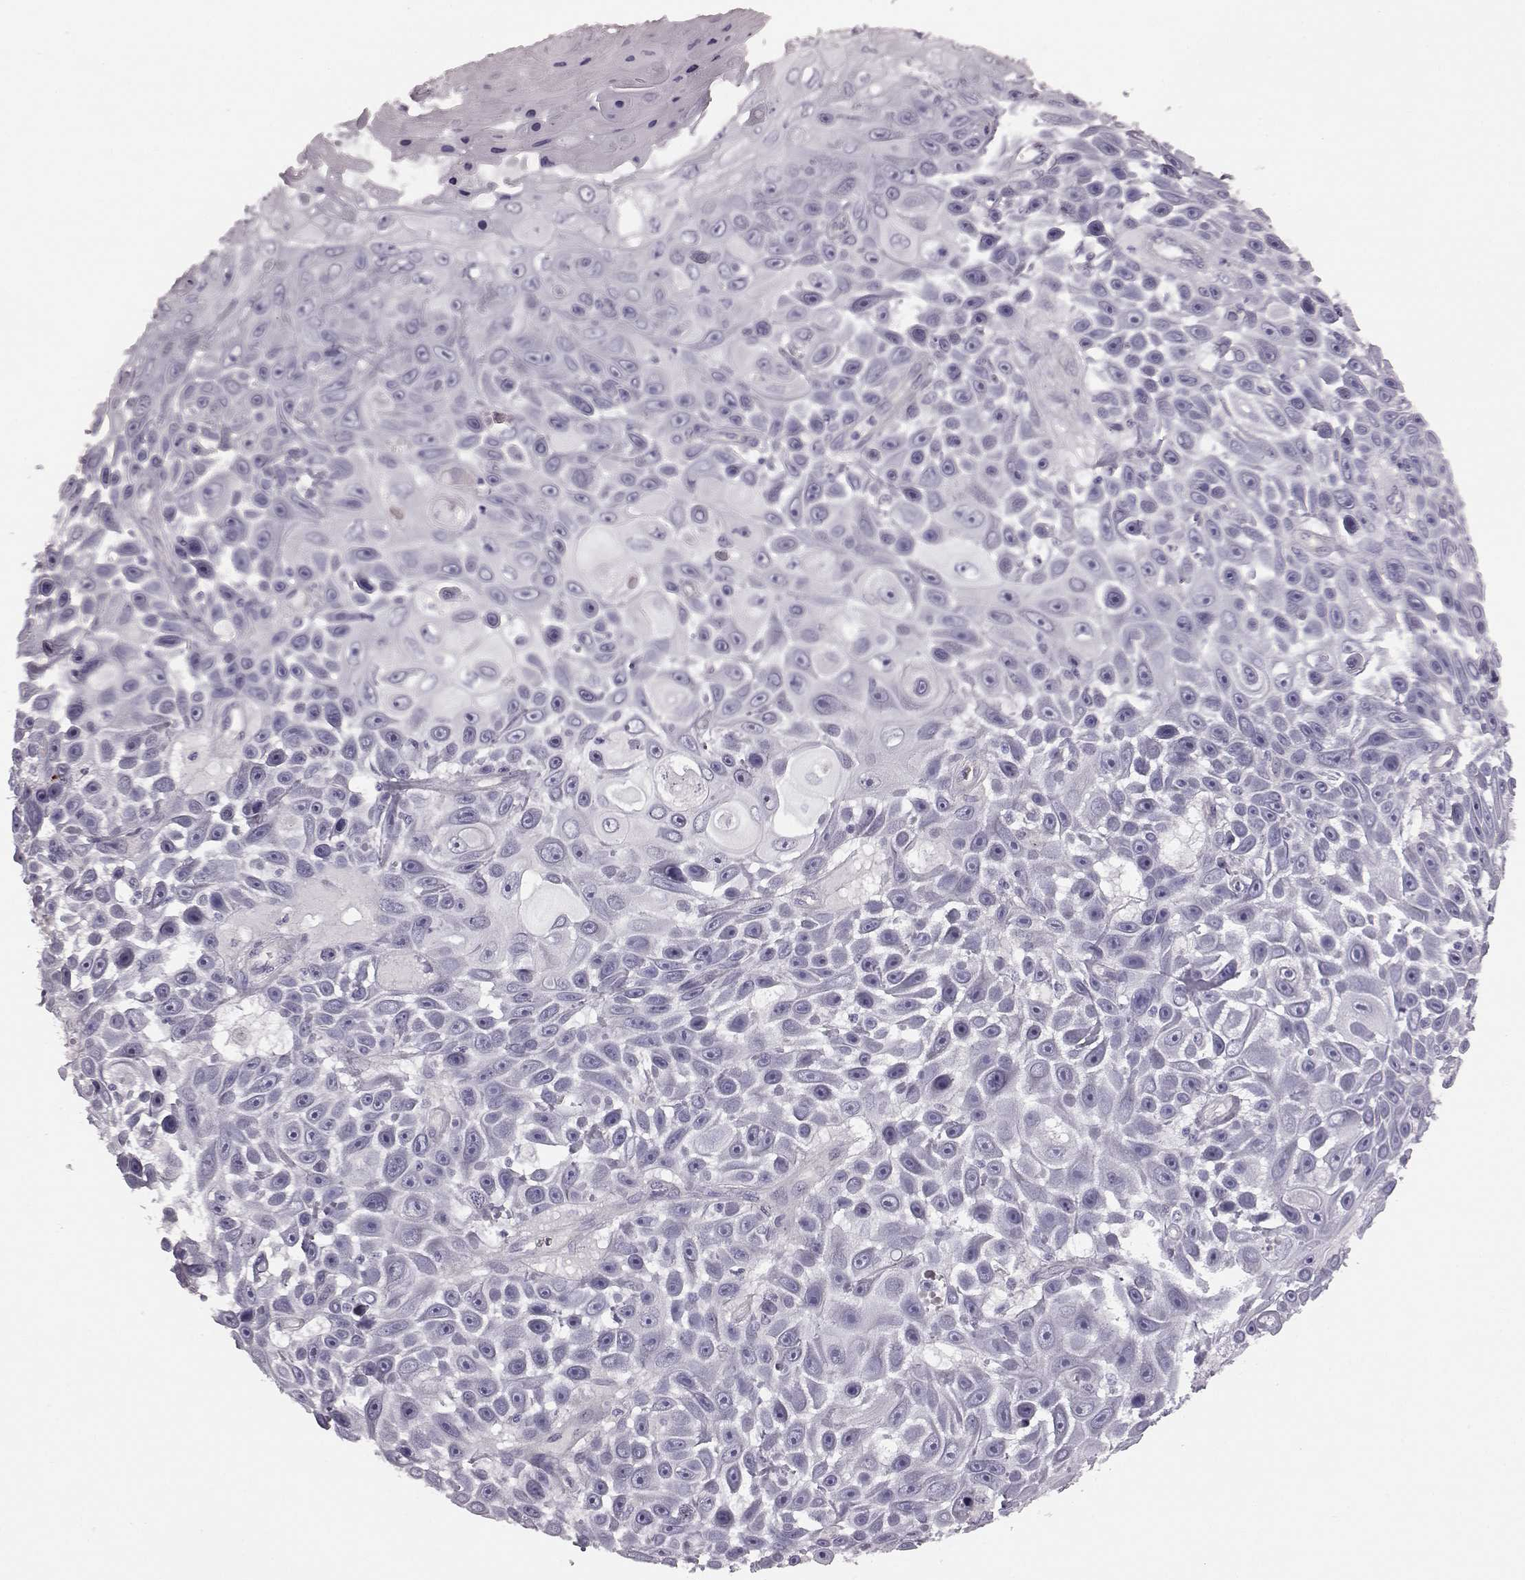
{"staining": {"intensity": "negative", "quantity": "none", "location": "none"}, "tissue": "skin cancer", "cell_type": "Tumor cells", "image_type": "cancer", "snomed": [{"axis": "morphology", "description": "Squamous cell carcinoma, NOS"}, {"axis": "topography", "description": "Skin"}], "caption": "Histopathology image shows no protein staining in tumor cells of skin squamous cell carcinoma tissue.", "gene": "SNTG1", "patient": {"sex": "male", "age": 82}}